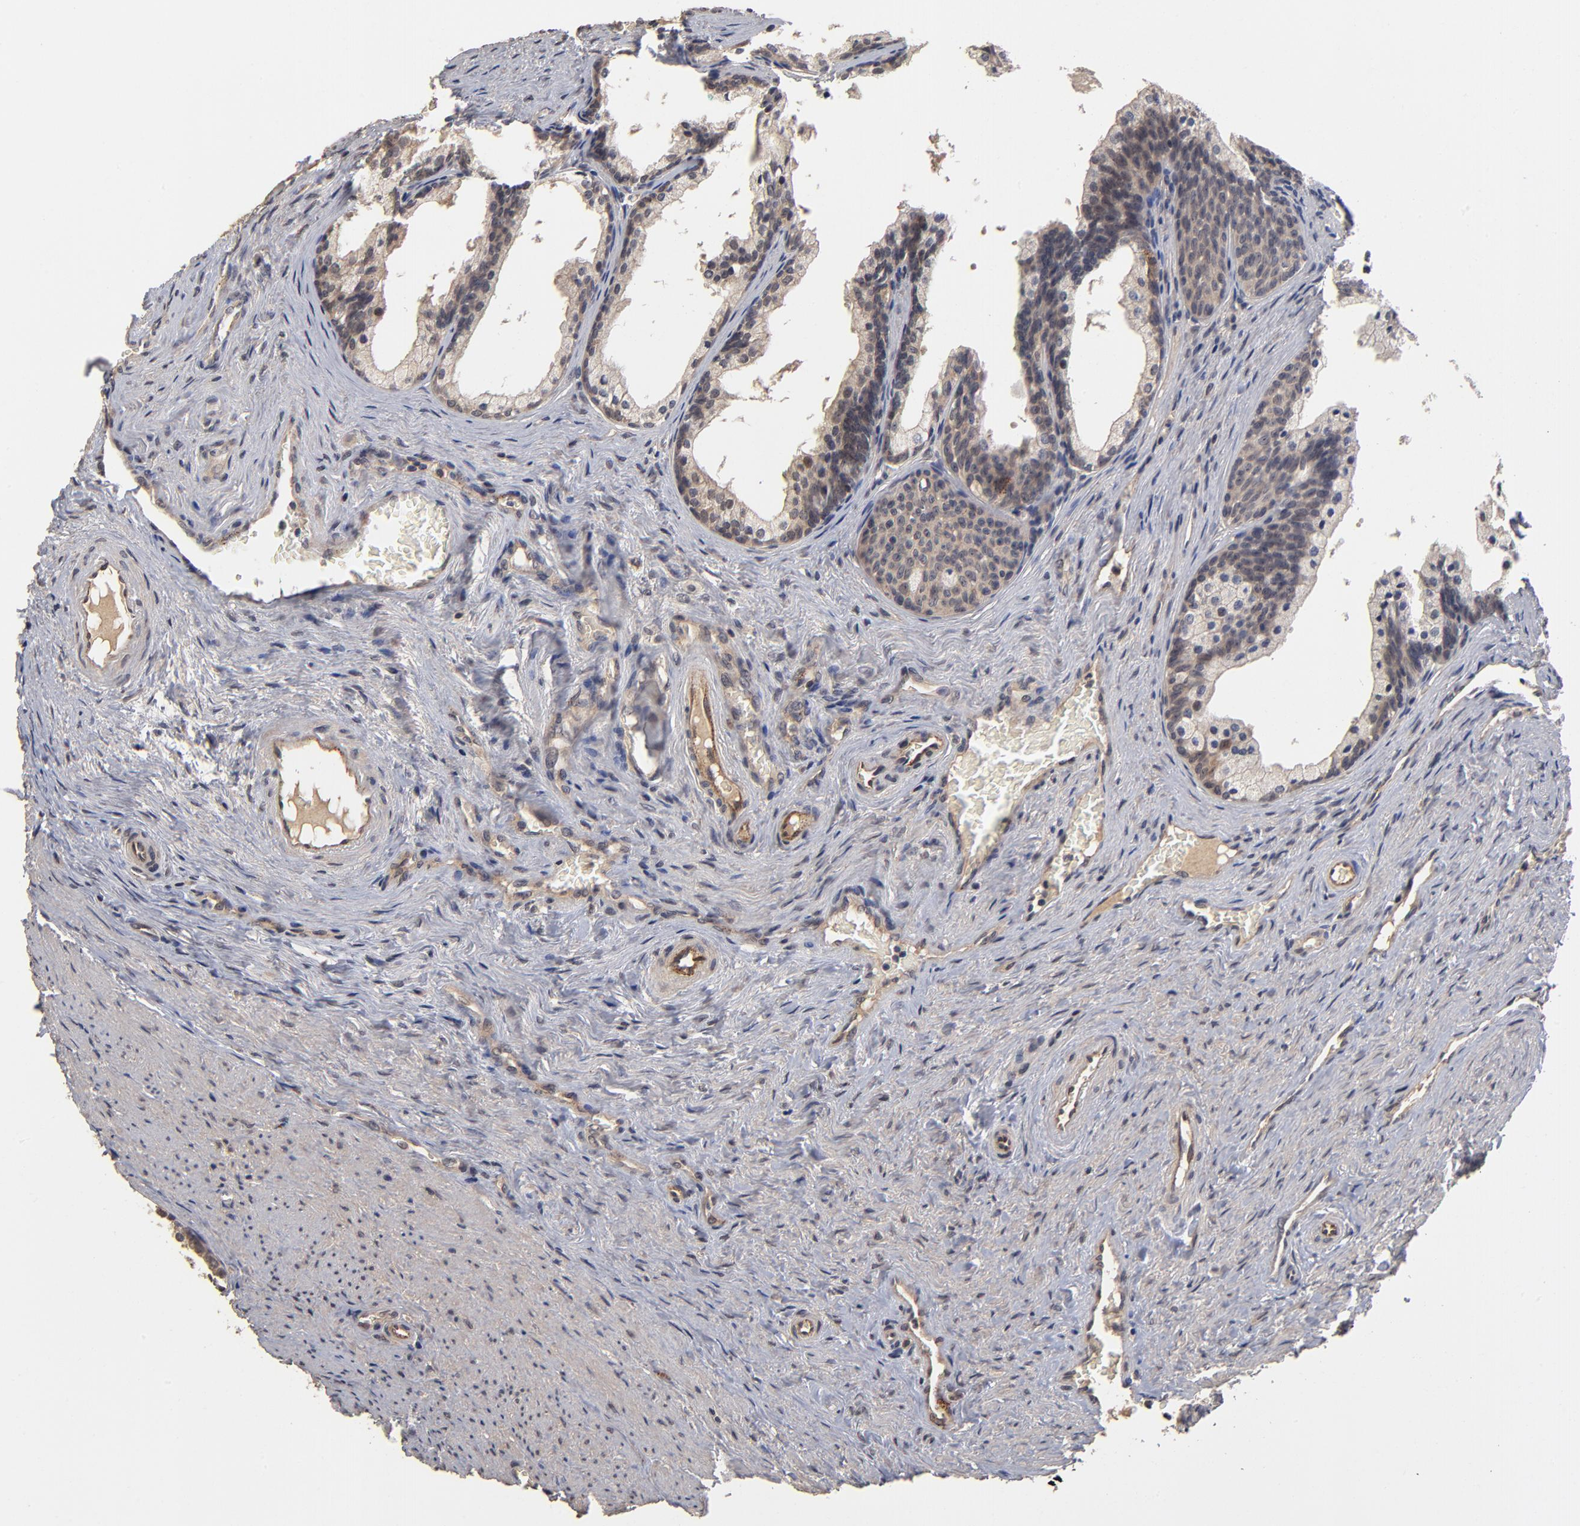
{"staining": {"intensity": "weak", "quantity": "25%-75%", "location": "cytoplasmic/membranous"}, "tissue": "prostate cancer", "cell_type": "Tumor cells", "image_type": "cancer", "snomed": [{"axis": "morphology", "description": "Adenocarcinoma, Medium grade"}, {"axis": "topography", "description": "Prostate"}], "caption": "An immunohistochemistry image of tumor tissue is shown. Protein staining in brown shows weak cytoplasmic/membranous positivity in prostate cancer within tumor cells.", "gene": "ASB8", "patient": {"sex": "male", "age": 60}}